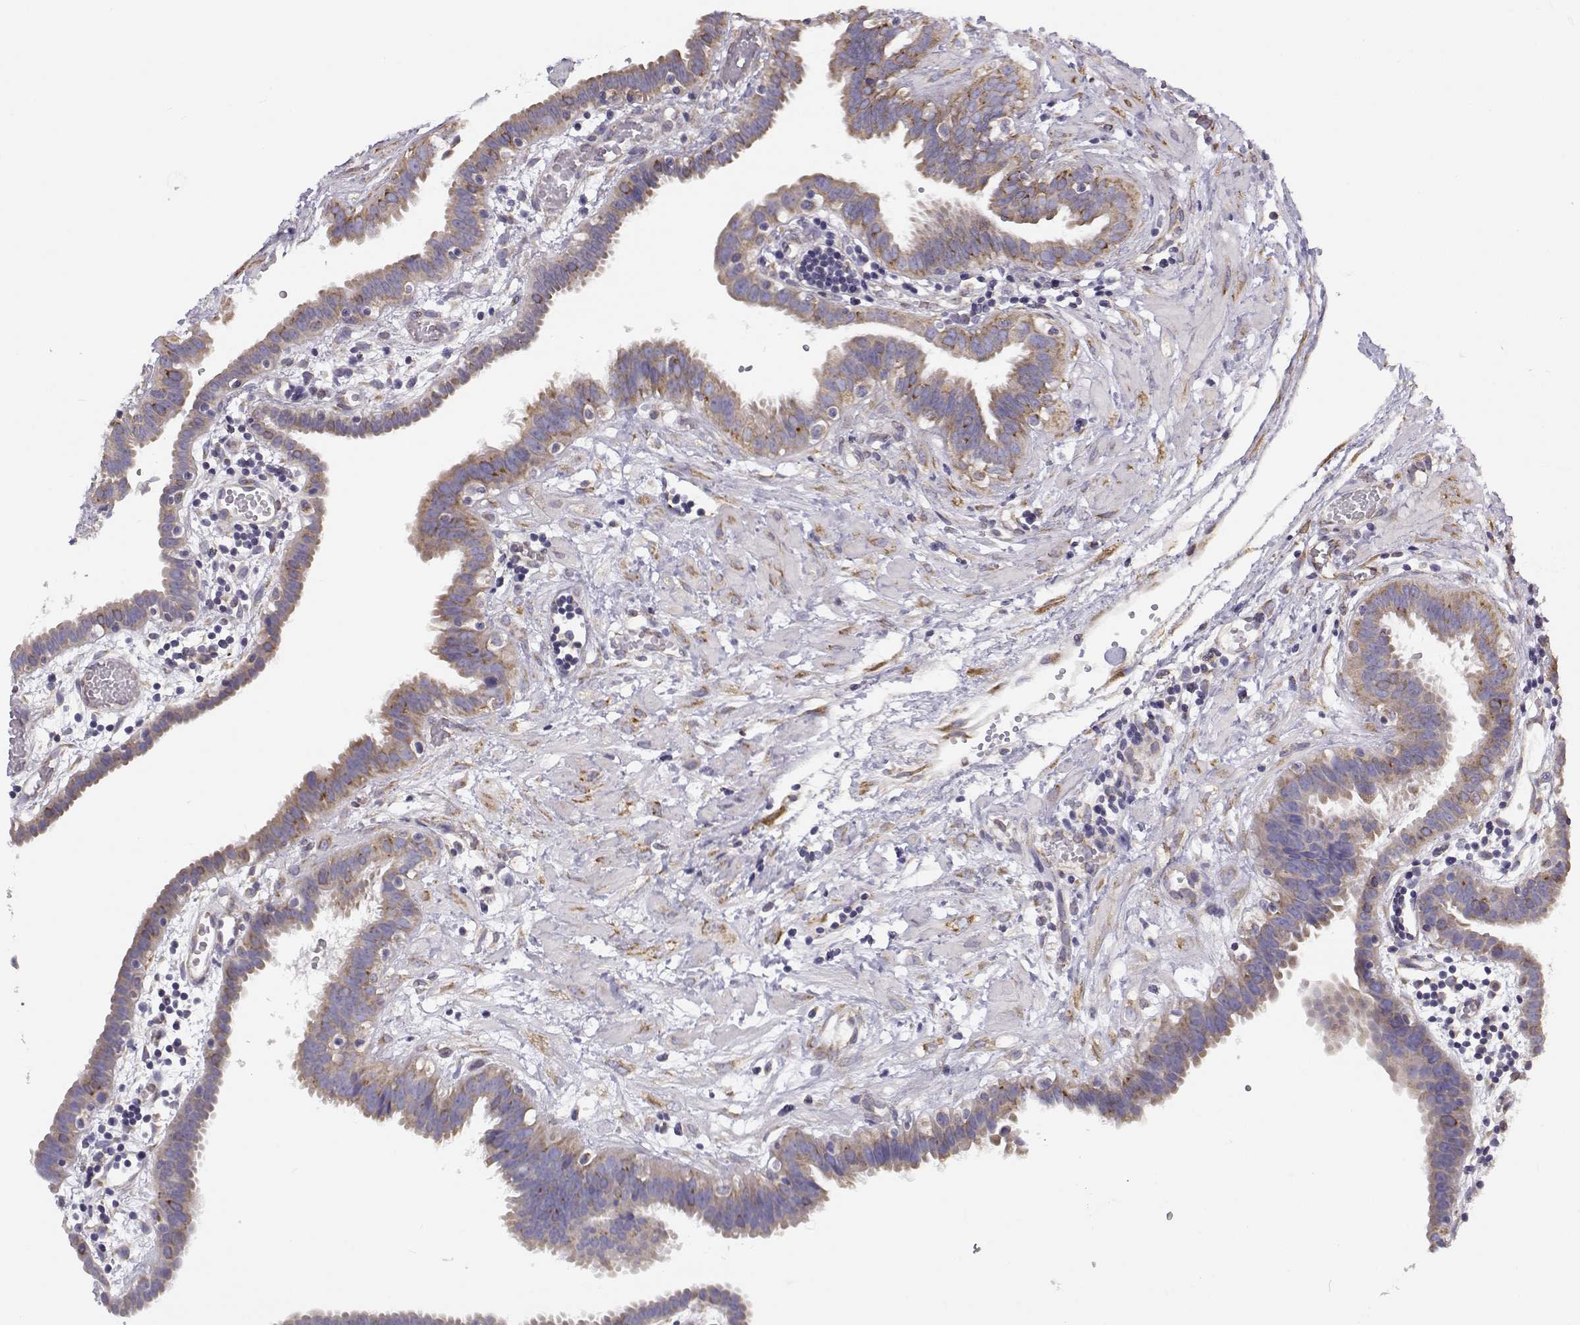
{"staining": {"intensity": "moderate", "quantity": ">75%", "location": "cytoplasmic/membranous"}, "tissue": "fallopian tube", "cell_type": "Glandular cells", "image_type": "normal", "snomed": [{"axis": "morphology", "description": "Normal tissue, NOS"}, {"axis": "topography", "description": "Fallopian tube"}], "caption": "Brown immunohistochemical staining in benign fallopian tube displays moderate cytoplasmic/membranous positivity in approximately >75% of glandular cells. (DAB (3,3'-diaminobenzidine) IHC with brightfield microscopy, high magnification).", "gene": "BEND6", "patient": {"sex": "female", "age": 37}}